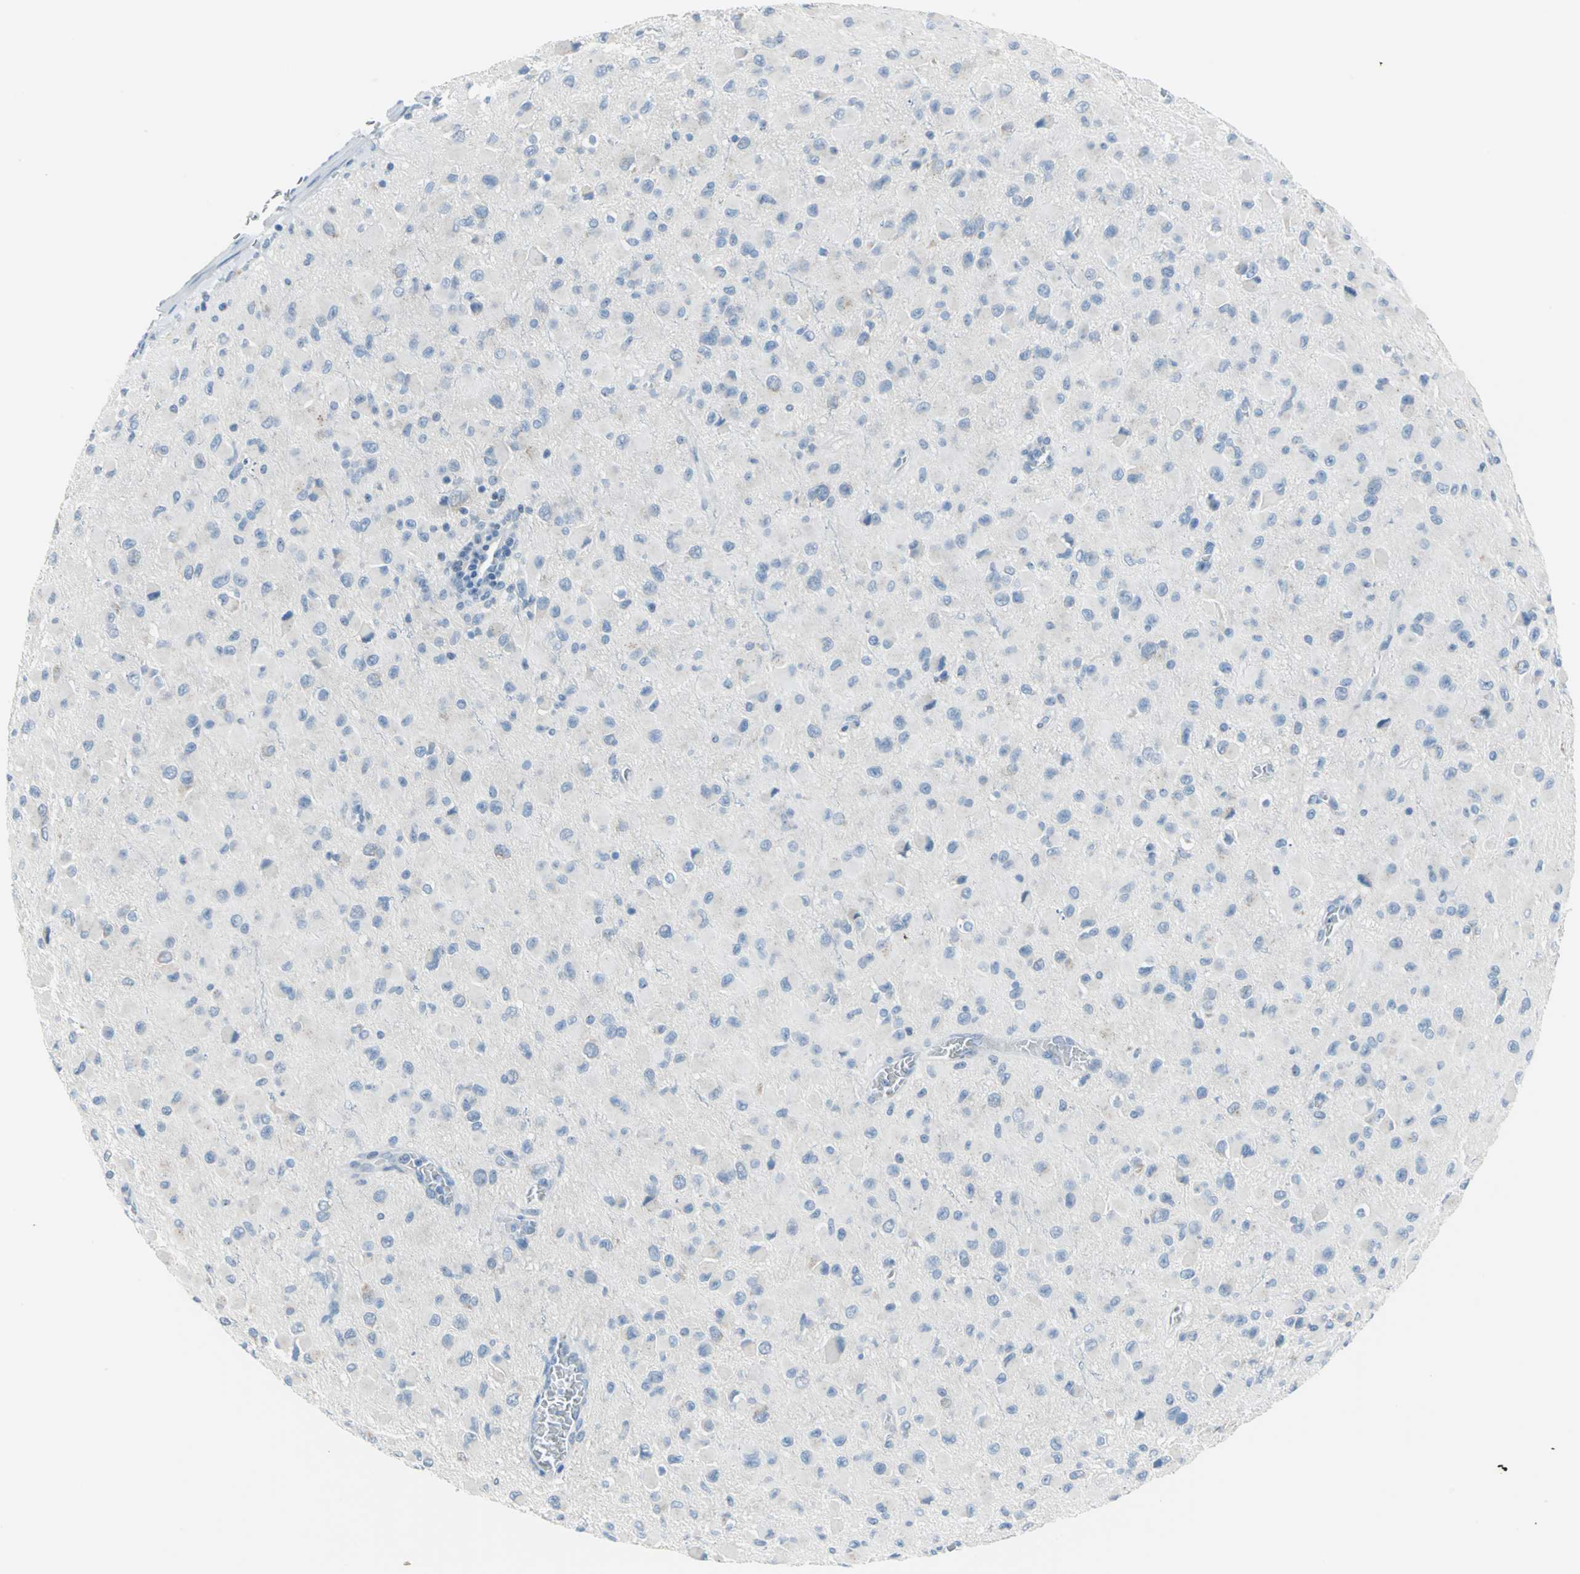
{"staining": {"intensity": "weak", "quantity": "<25%", "location": "cytoplasmic/membranous"}, "tissue": "glioma", "cell_type": "Tumor cells", "image_type": "cancer", "snomed": [{"axis": "morphology", "description": "Glioma, malignant, Low grade"}, {"axis": "topography", "description": "Brain"}], "caption": "Immunohistochemistry image of human glioma stained for a protein (brown), which reveals no staining in tumor cells.", "gene": "MUC4", "patient": {"sex": "male", "age": 42}}